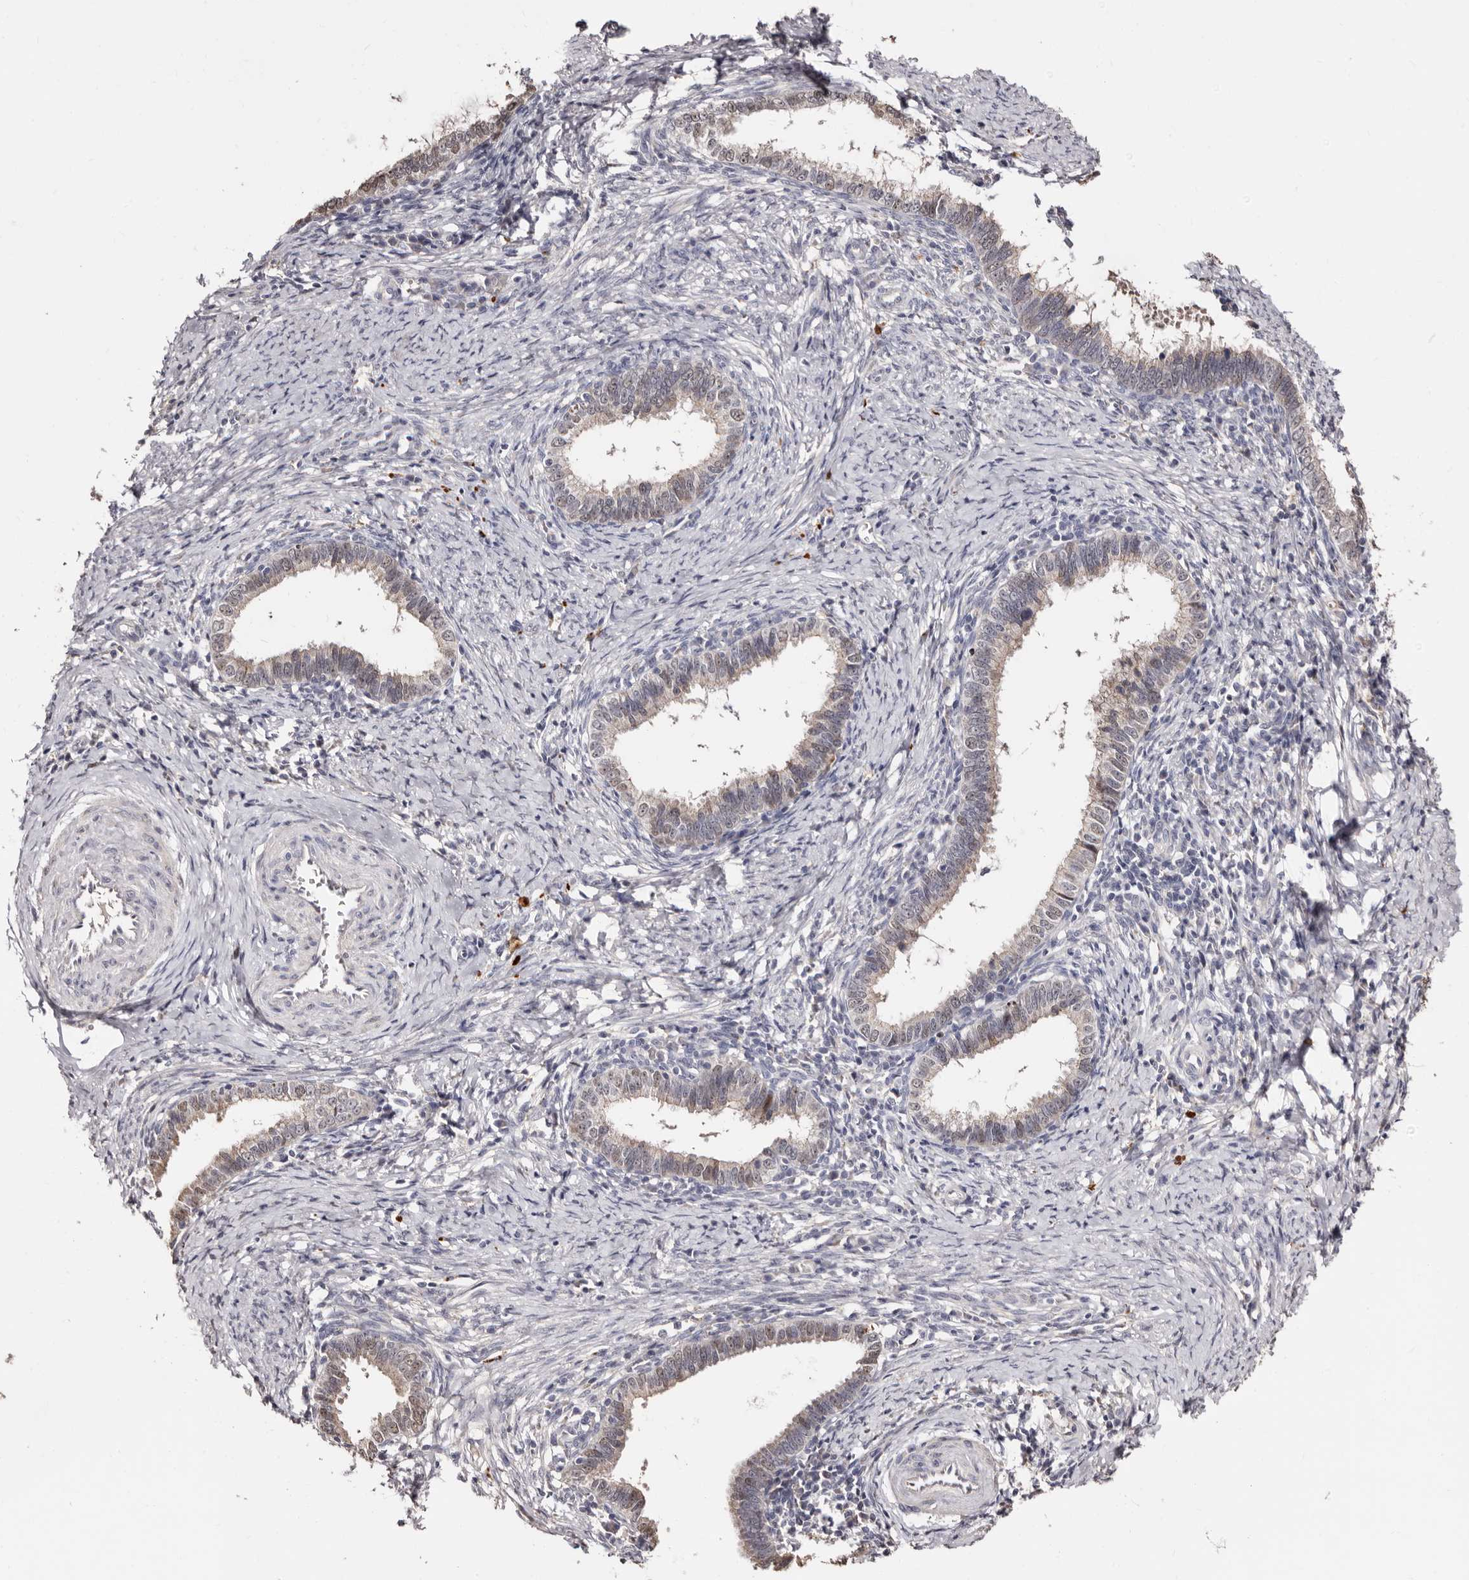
{"staining": {"intensity": "weak", "quantity": "<25%", "location": "cytoplasmic/membranous,nuclear"}, "tissue": "cervical cancer", "cell_type": "Tumor cells", "image_type": "cancer", "snomed": [{"axis": "morphology", "description": "Adenocarcinoma, NOS"}, {"axis": "topography", "description": "Cervix"}], "caption": "Micrograph shows no significant protein positivity in tumor cells of cervical adenocarcinoma.", "gene": "PTAFR", "patient": {"sex": "female", "age": 36}}